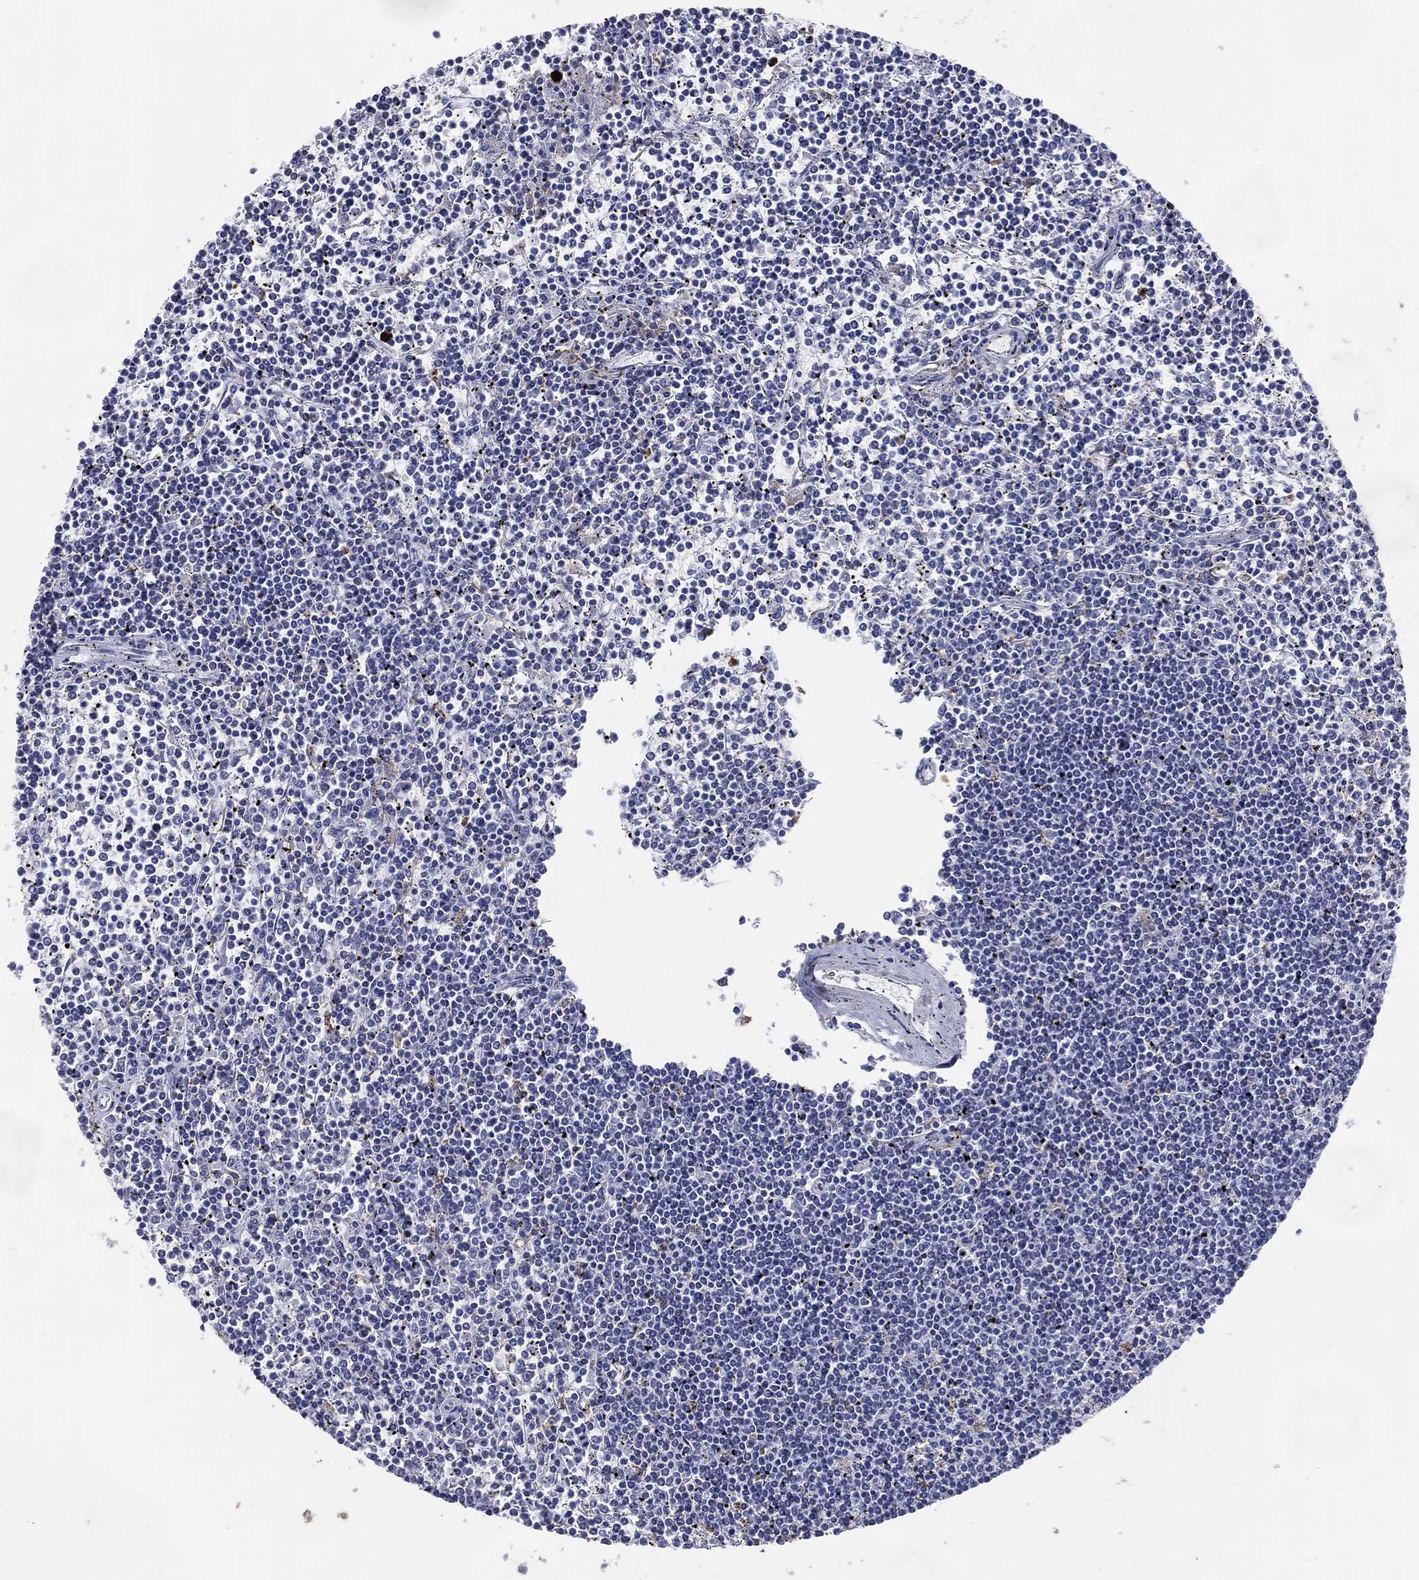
{"staining": {"intensity": "negative", "quantity": "none", "location": "none"}, "tissue": "lymphoma", "cell_type": "Tumor cells", "image_type": "cancer", "snomed": [{"axis": "morphology", "description": "Malignant lymphoma, non-Hodgkin's type, Low grade"}, {"axis": "topography", "description": "Spleen"}], "caption": "DAB (3,3'-diaminobenzidine) immunohistochemical staining of malignant lymphoma, non-Hodgkin's type (low-grade) shows no significant expression in tumor cells.", "gene": "CFAP58", "patient": {"sex": "female", "age": 19}}